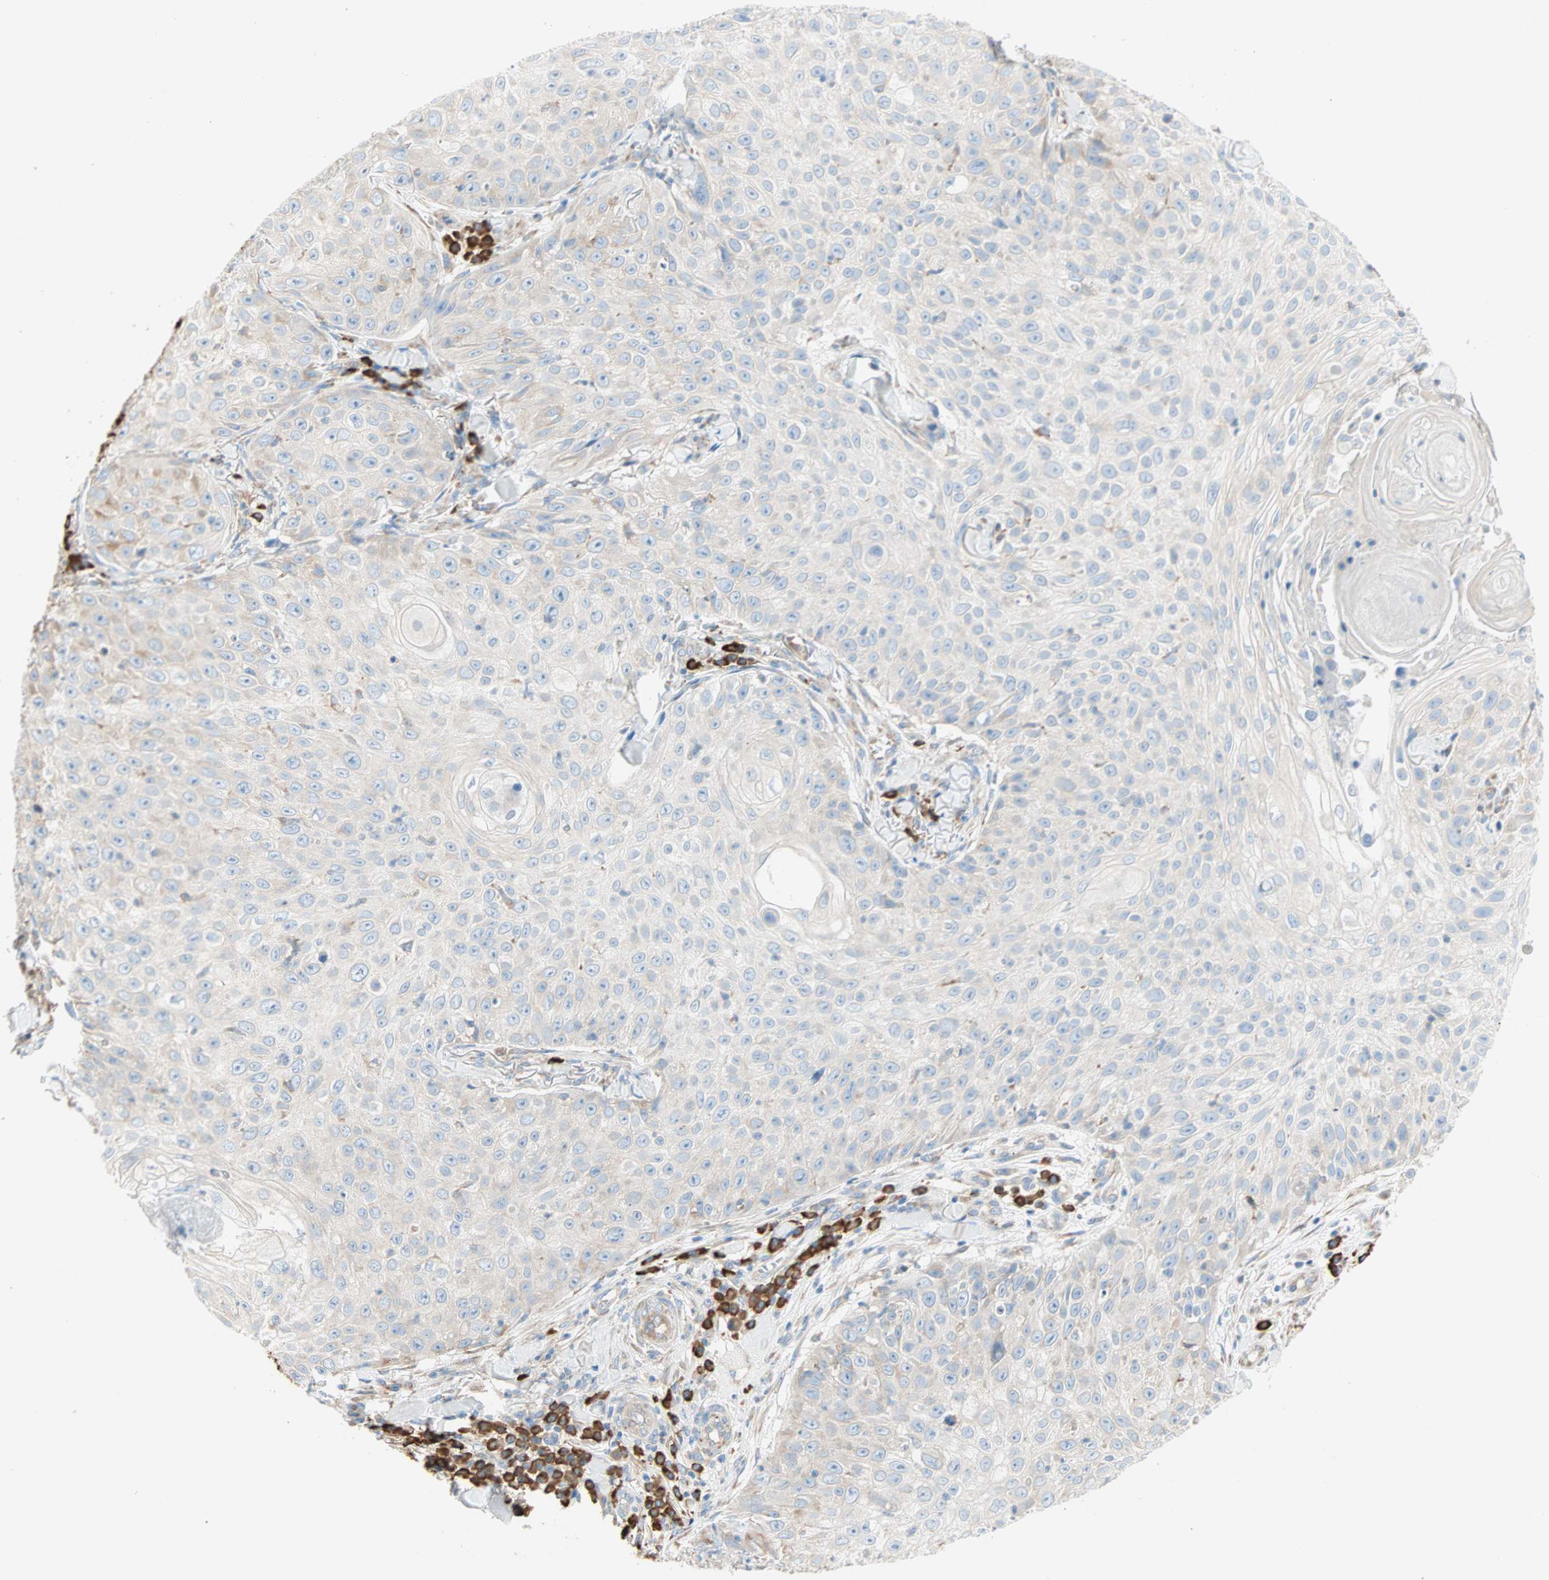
{"staining": {"intensity": "weak", "quantity": "25%-75%", "location": "cytoplasmic/membranous"}, "tissue": "skin cancer", "cell_type": "Tumor cells", "image_type": "cancer", "snomed": [{"axis": "morphology", "description": "Squamous cell carcinoma, NOS"}, {"axis": "topography", "description": "Skin"}], "caption": "There is low levels of weak cytoplasmic/membranous staining in tumor cells of skin squamous cell carcinoma, as demonstrated by immunohistochemical staining (brown color).", "gene": "PLCXD1", "patient": {"sex": "male", "age": 86}}